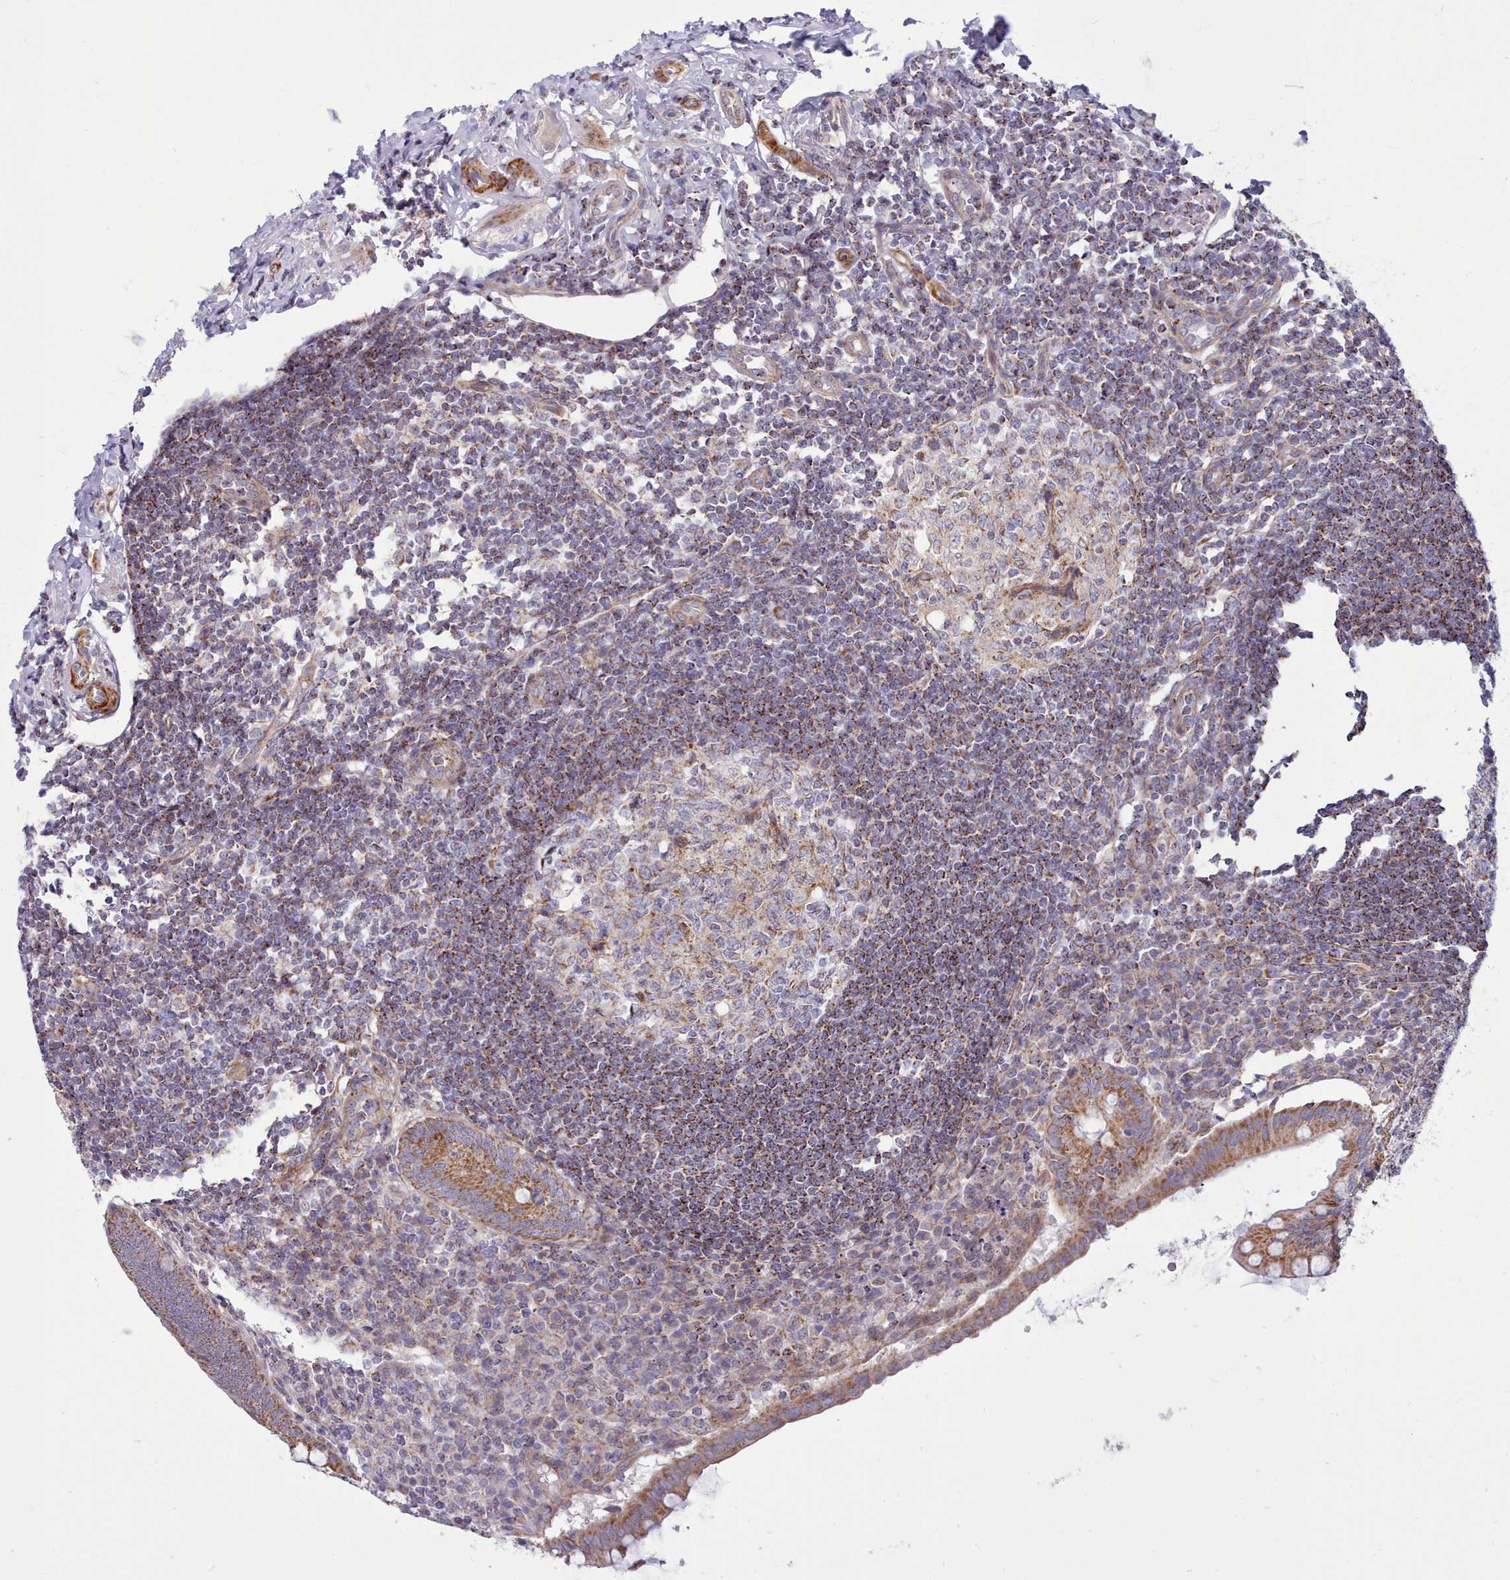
{"staining": {"intensity": "strong", "quantity": ">75%", "location": "cytoplasmic/membranous"}, "tissue": "appendix", "cell_type": "Glandular cells", "image_type": "normal", "snomed": [{"axis": "morphology", "description": "Normal tissue, NOS"}, {"axis": "topography", "description": "Appendix"}], "caption": "About >75% of glandular cells in normal appendix show strong cytoplasmic/membranous protein staining as visualized by brown immunohistochemical staining.", "gene": "MRPL21", "patient": {"sex": "female", "age": 33}}